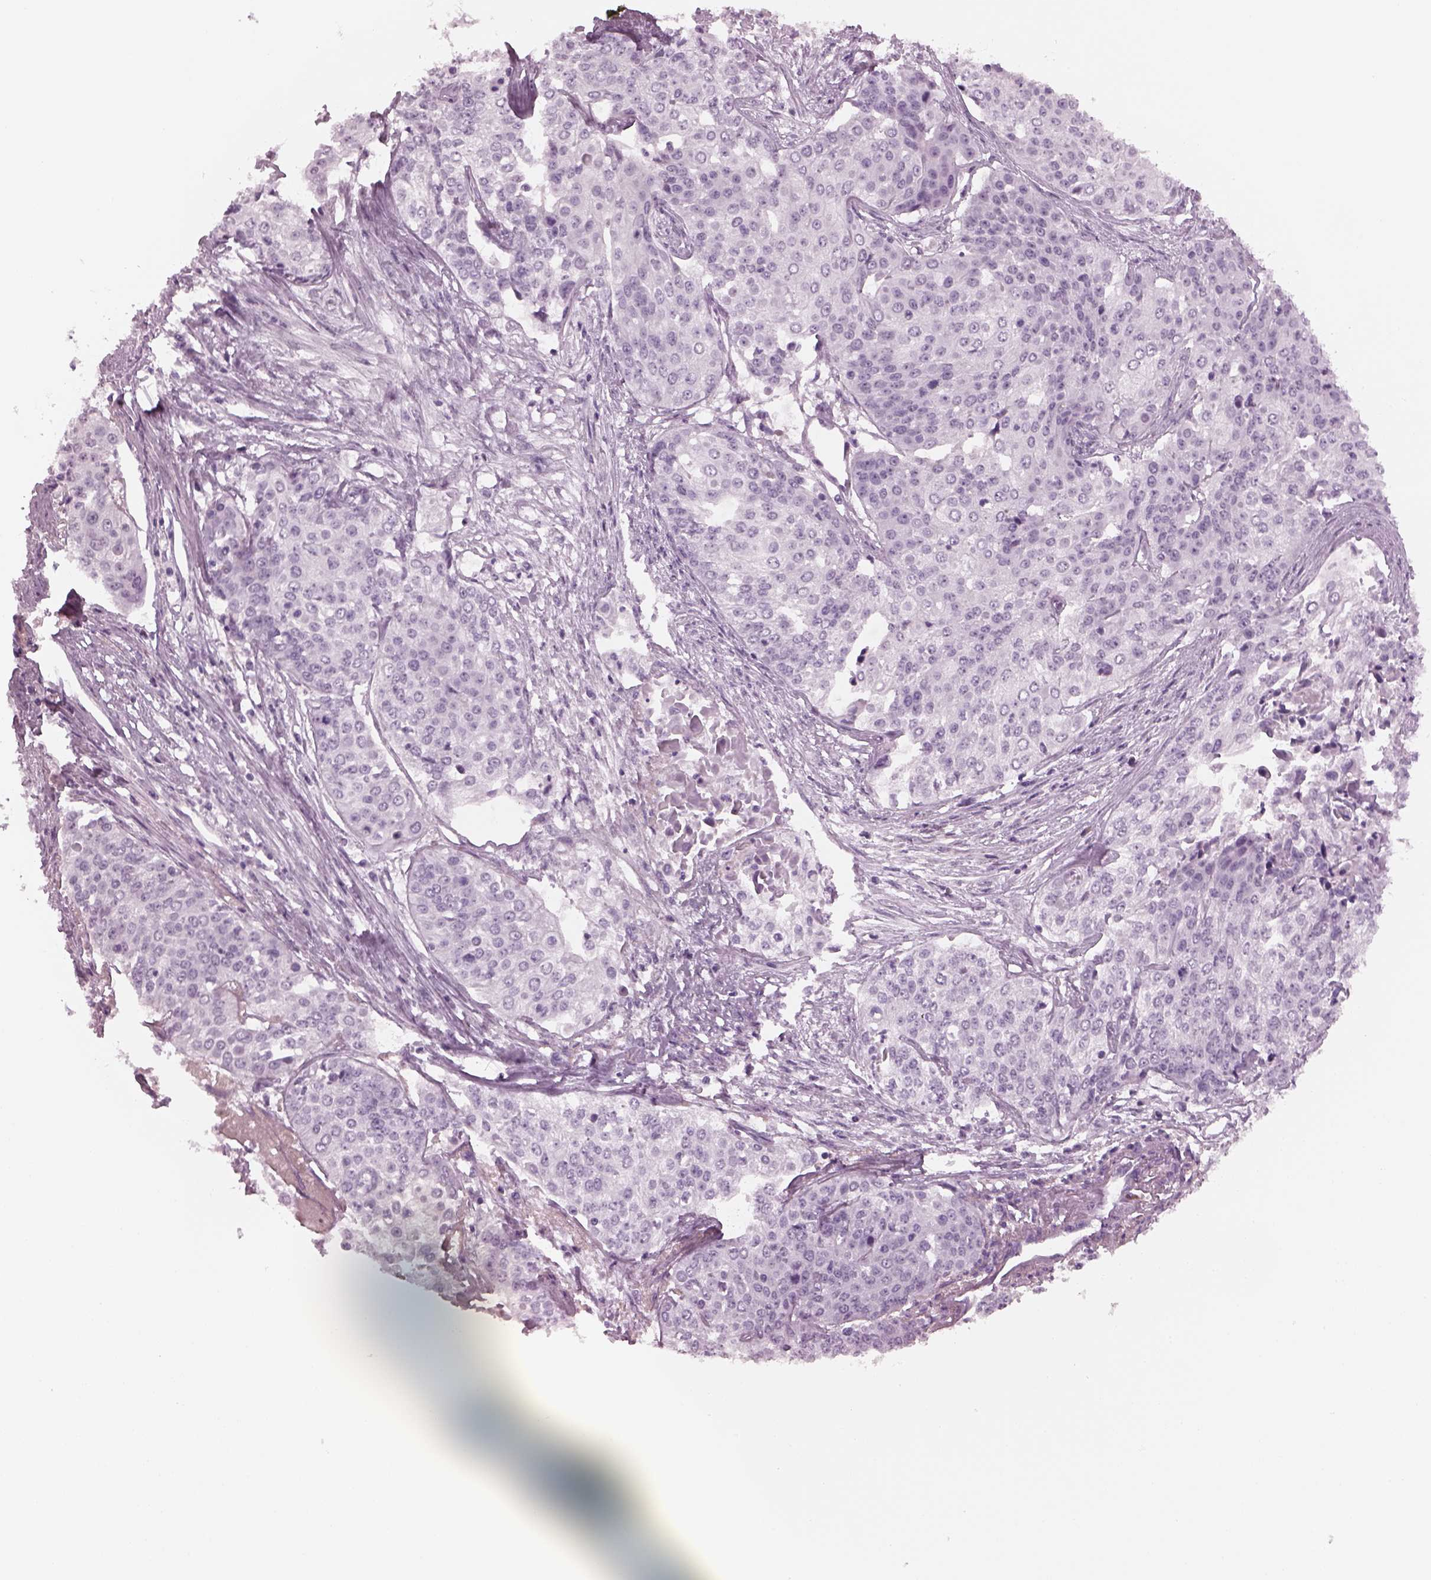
{"staining": {"intensity": "negative", "quantity": "none", "location": "none"}, "tissue": "cervical cancer", "cell_type": "Tumor cells", "image_type": "cancer", "snomed": [{"axis": "morphology", "description": "Squamous cell carcinoma, NOS"}, {"axis": "topography", "description": "Cervix"}], "caption": "The micrograph displays no staining of tumor cells in cervical cancer (squamous cell carcinoma).", "gene": "CYLC1", "patient": {"sex": "female", "age": 39}}